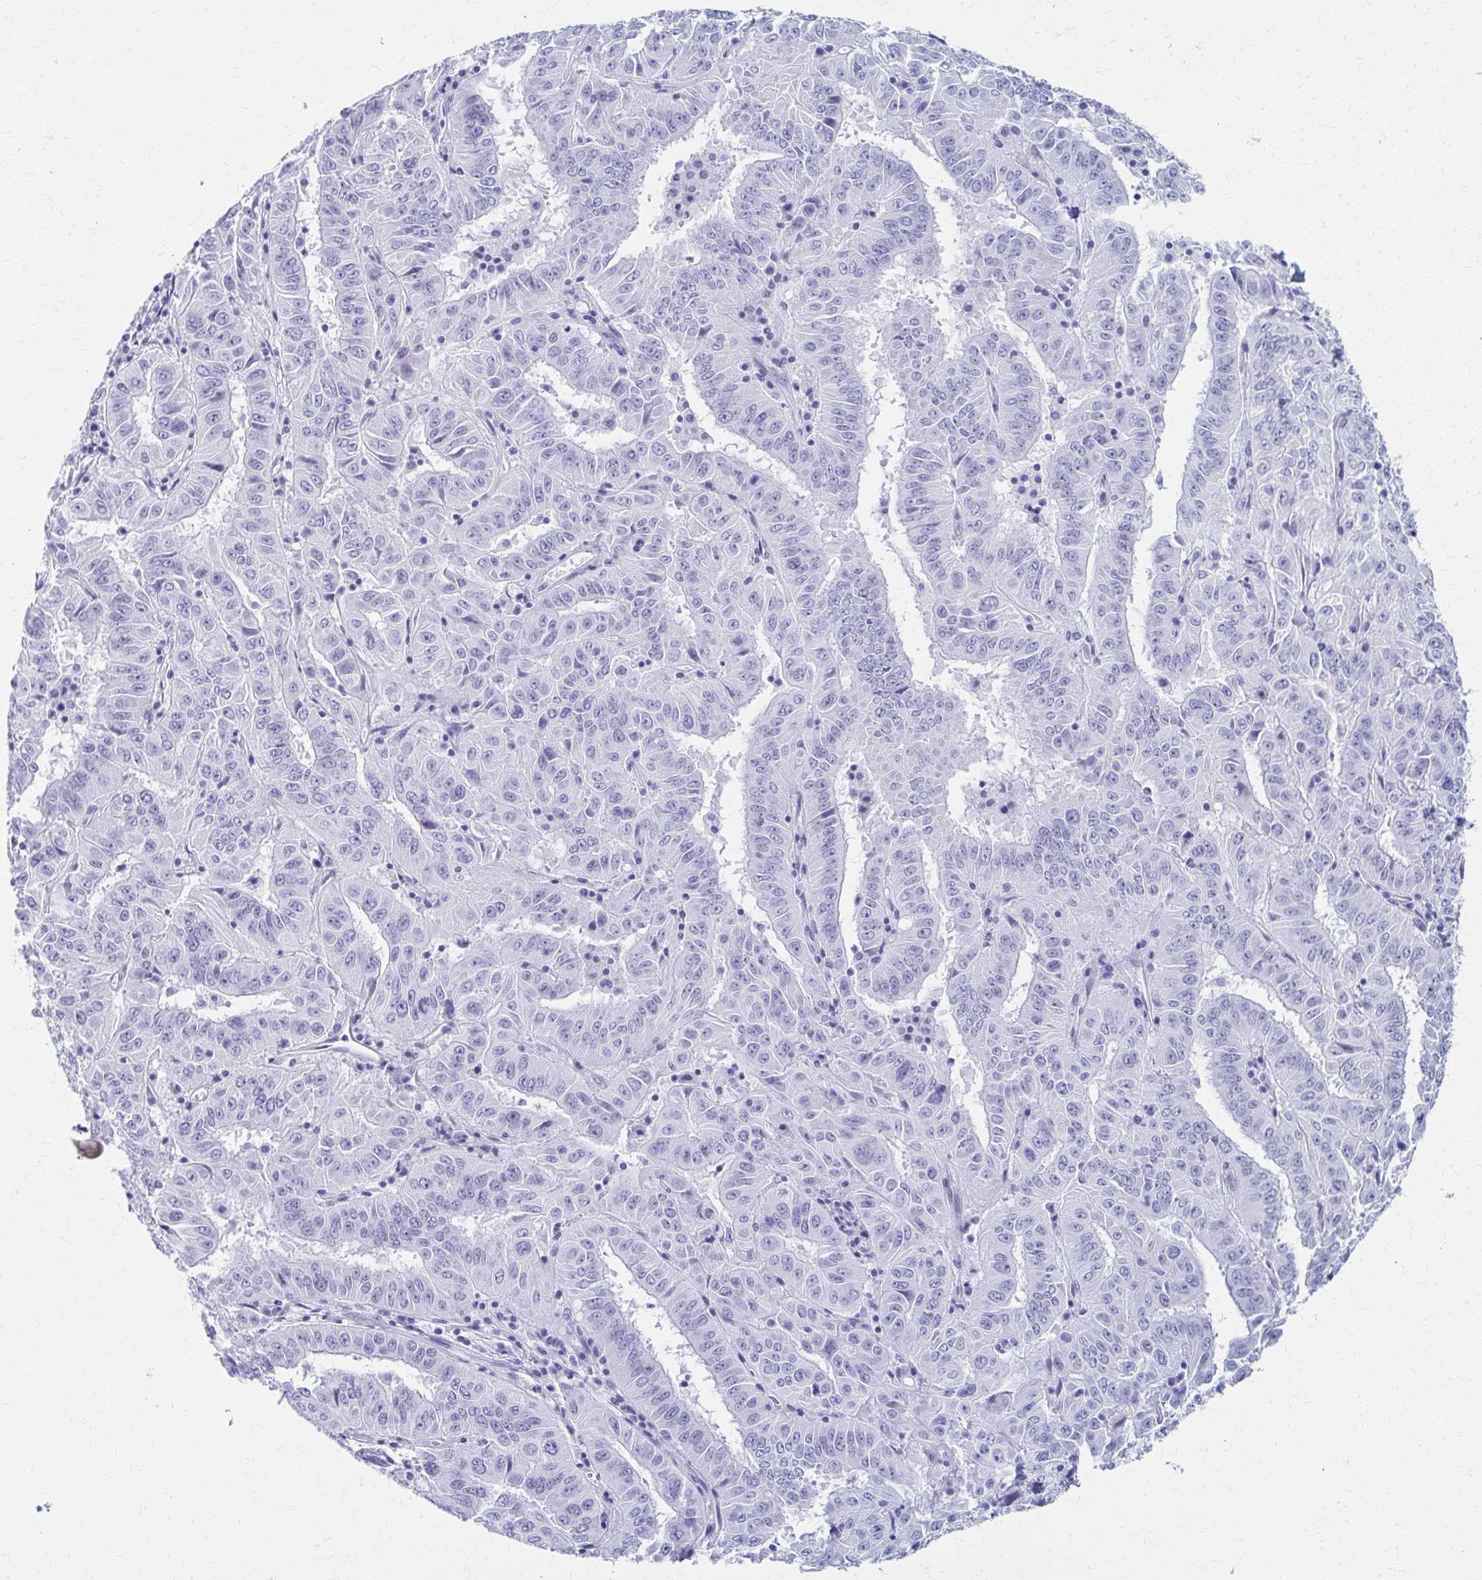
{"staining": {"intensity": "negative", "quantity": "none", "location": "none"}, "tissue": "pancreatic cancer", "cell_type": "Tumor cells", "image_type": "cancer", "snomed": [{"axis": "morphology", "description": "Adenocarcinoma, NOS"}, {"axis": "topography", "description": "Pancreas"}], "caption": "Immunohistochemistry image of neoplastic tissue: adenocarcinoma (pancreatic) stained with DAB (3,3'-diaminobenzidine) exhibits no significant protein staining in tumor cells.", "gene": "CELF5", "patient": {"sex": "male", "age": 63}}